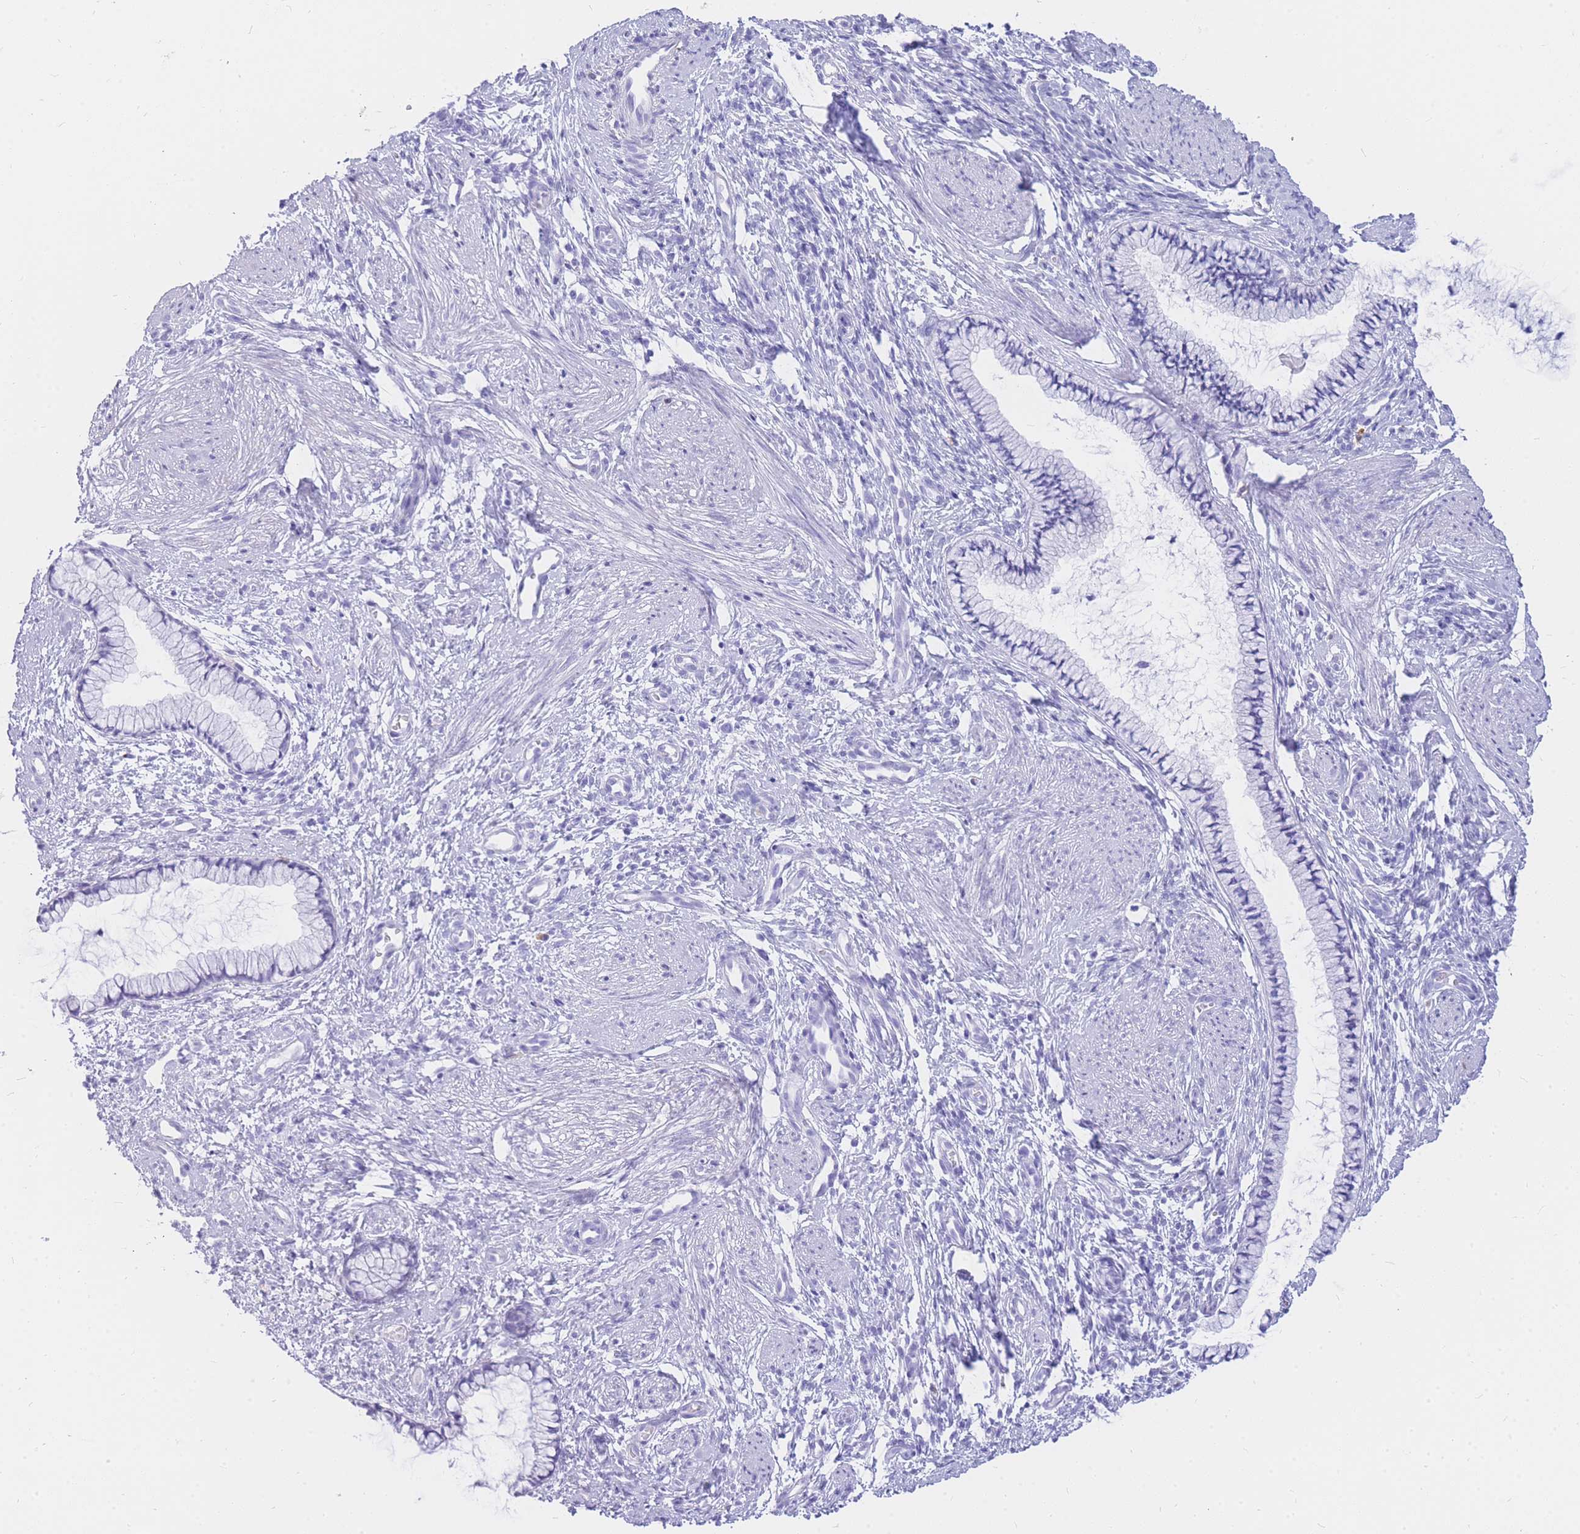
{"staining": {"intensity": "negative", "quantity": "none", "location": "none"}, "tissue": "cervix", "cell_type": "Glandular cells", "image_type": "normal", "snomed": [{"axis": "morphology", "description": "Normal tissue, NOS"}, {"axis": "topography", "description": "Cervix"}], "caption": "Immunohistochemistry (IHC) of unremarkable cervix demonstrates no expression in glandular cells.", "gene": "HERC1", "patient": {"sex": "female", "age": 57}}